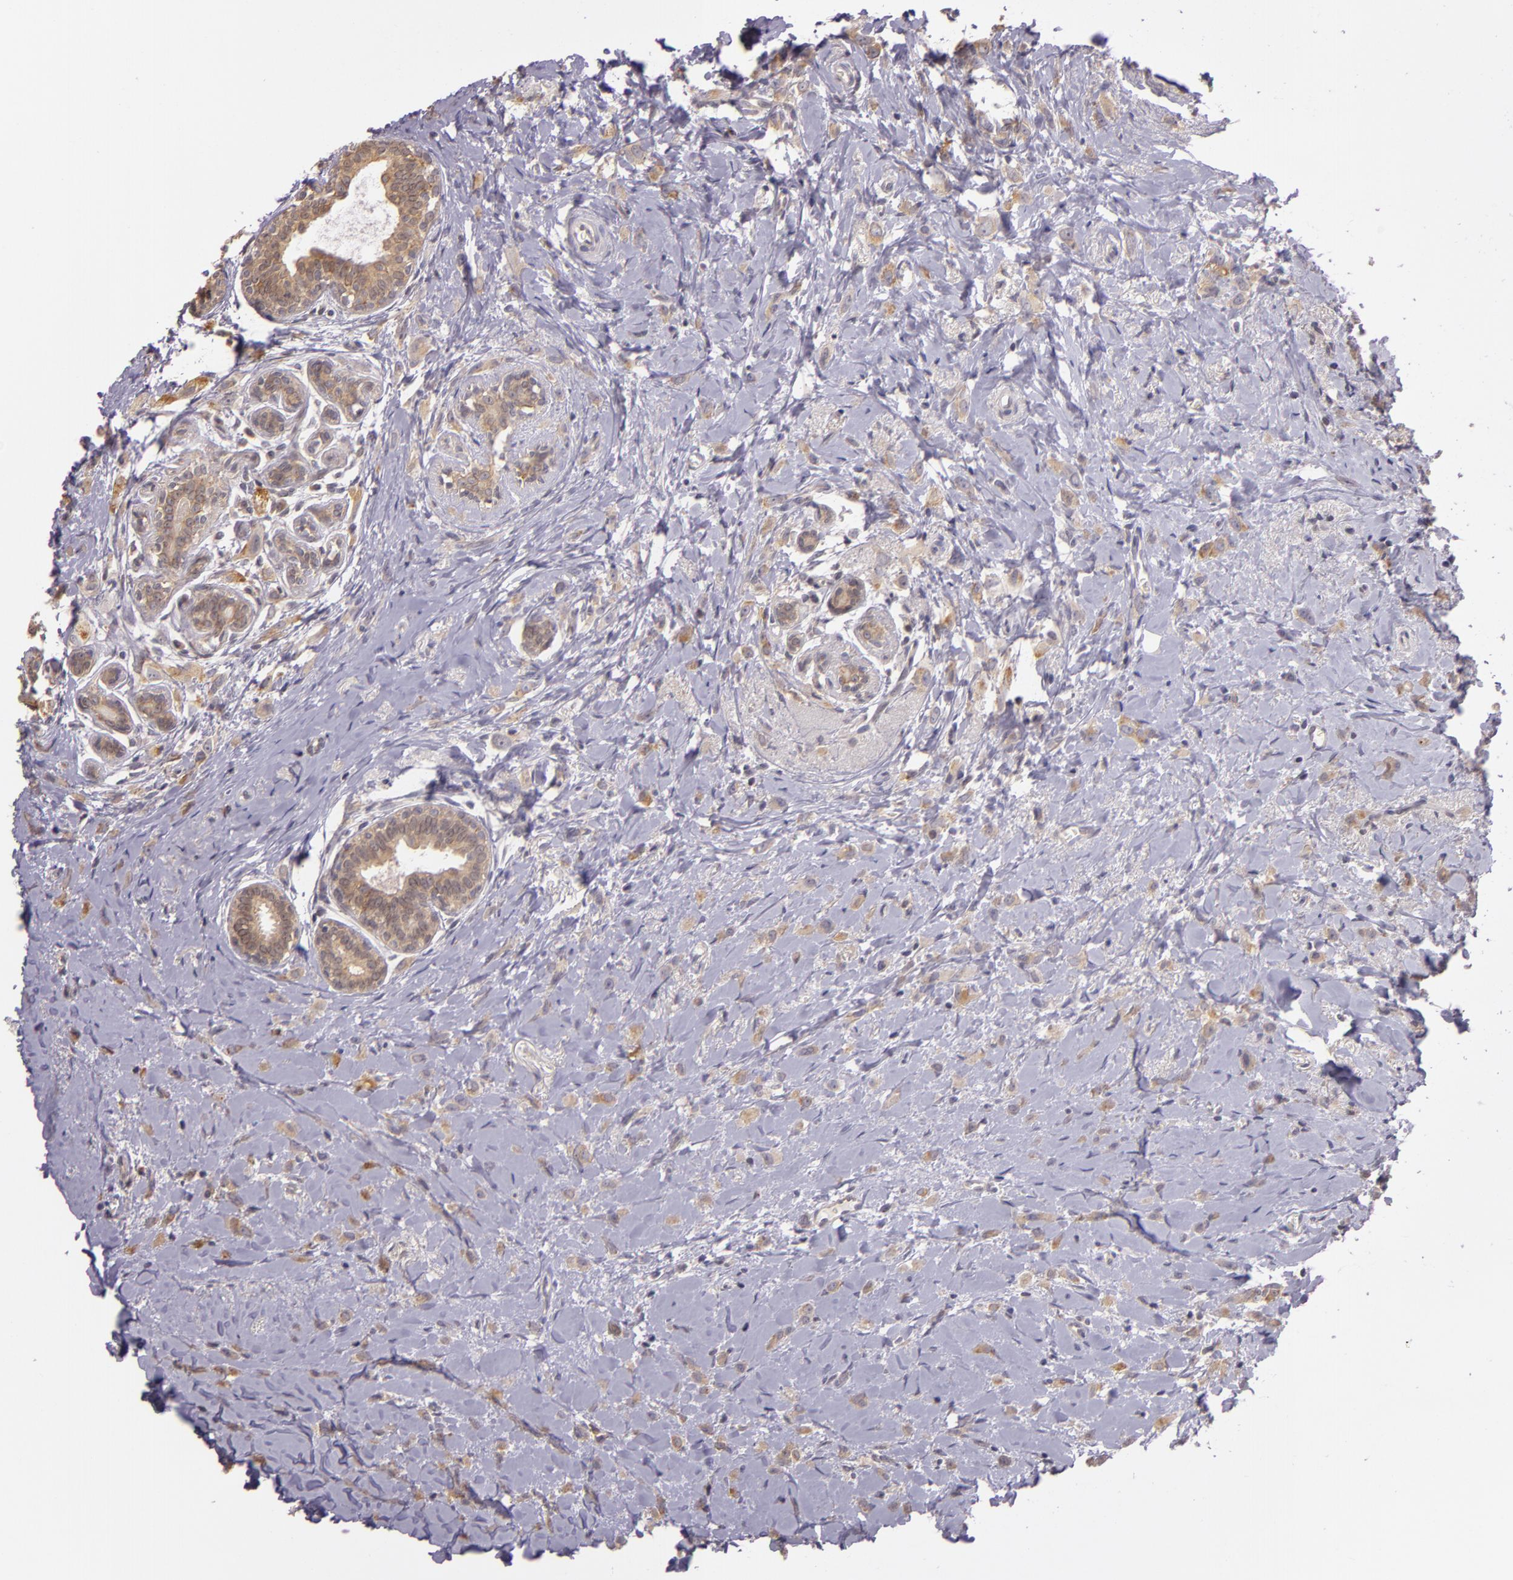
{"staining": {"intensity": "moderate", "quantity": ">75%", "location": "cytoplasmic/membranous"}, "tissue": "breast cancer", "cell_type": "Tumor cells", "image_type": "cancer", "snomed": [{"axis": "morphology", "description": "Lobular carcinoma"}, {"axis": "topography", "description": "Breast"}], "caption": "DAB (3,3'-diaminobenzidine) immunohistochemical staining of breast cancer displays moderate cytoplasmic/membranous protein expression in about >75% of tumor cells.", "gene": "ARMH4", "patient": {"sex": "female", "age": 57}}